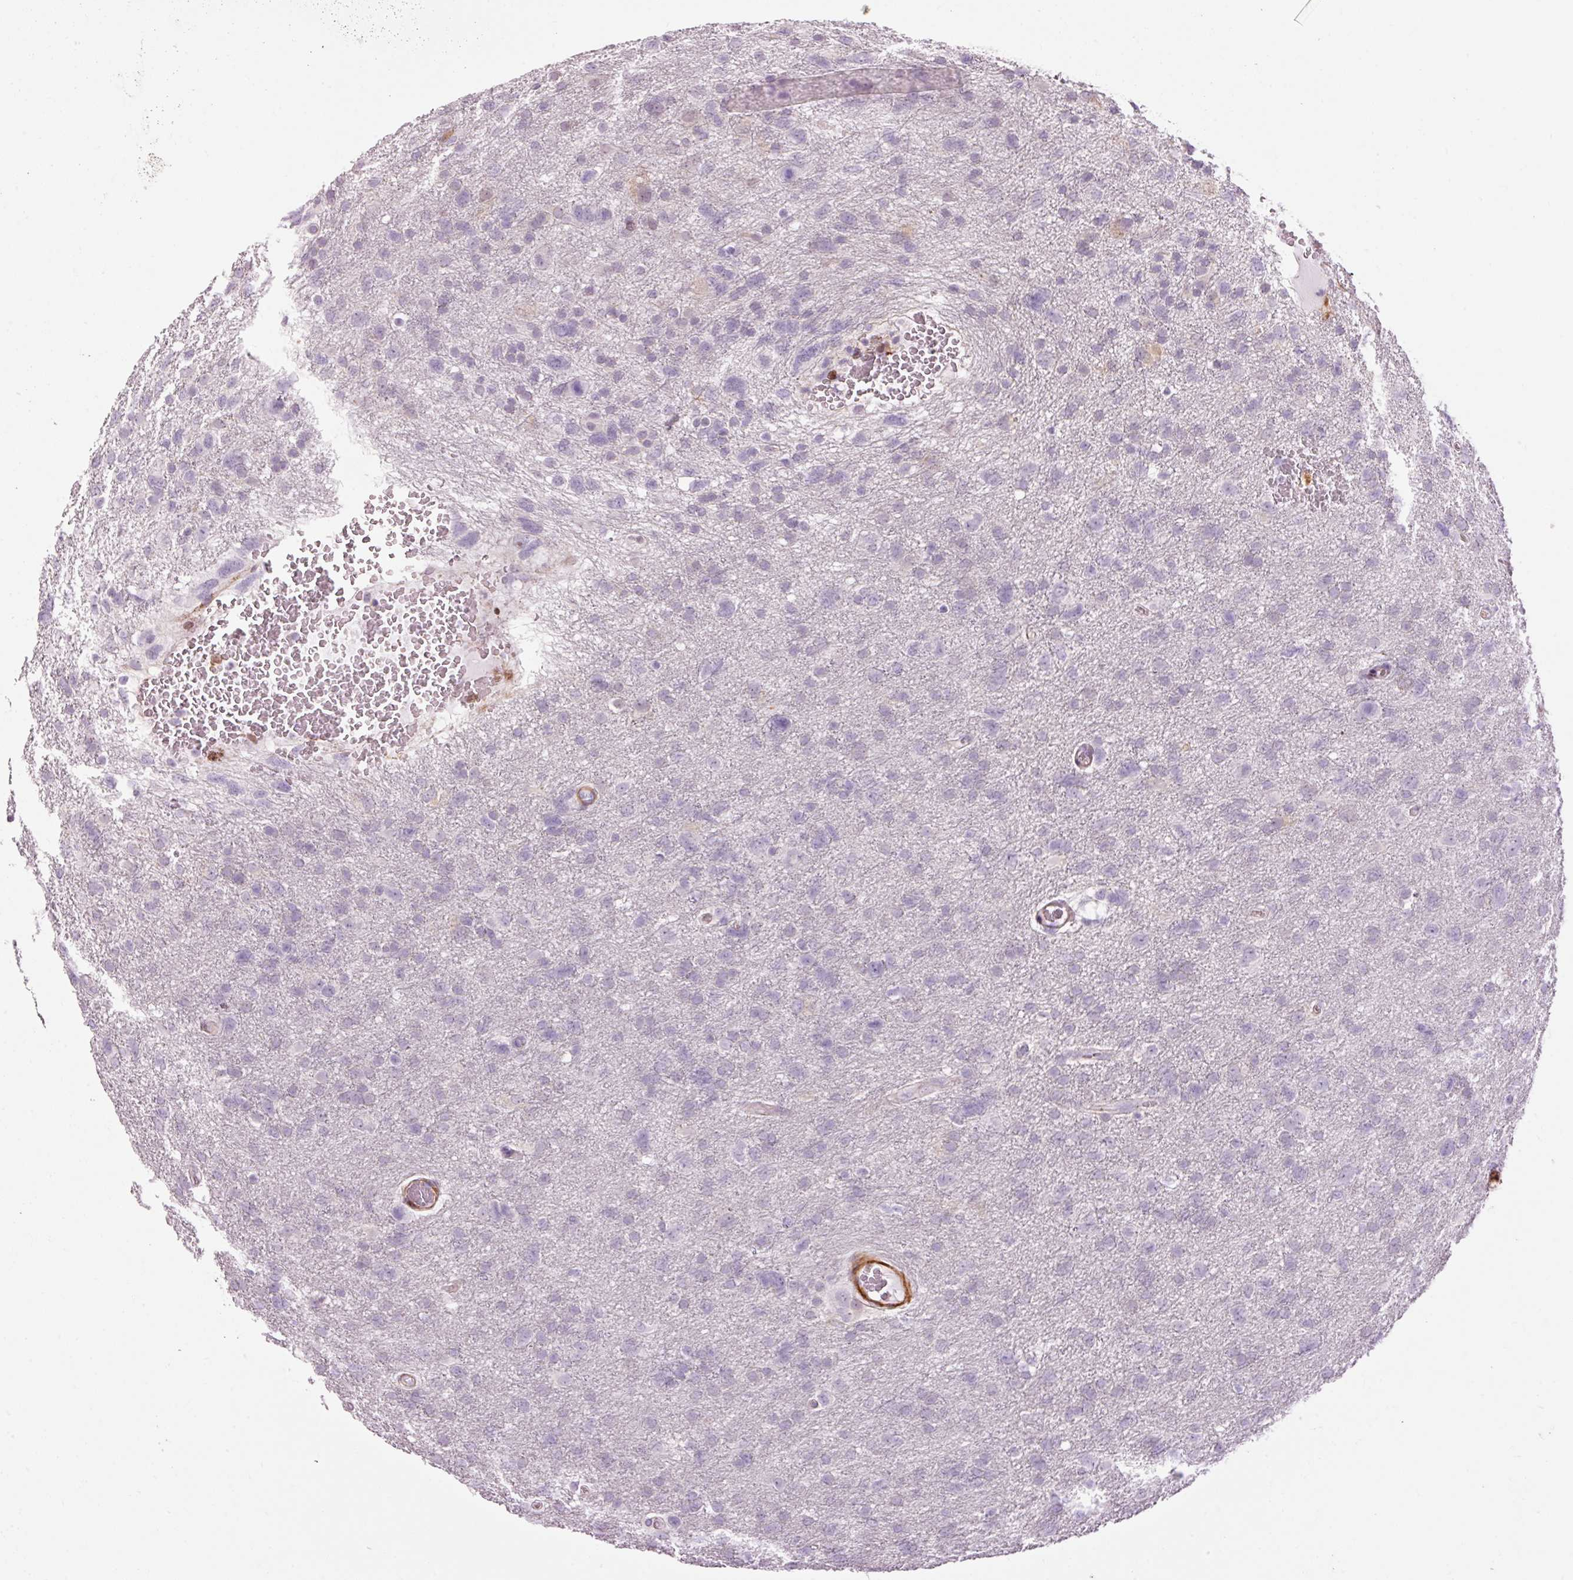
{"staining": {"intensity": "negative", "quantity": "none", "location": "none"}, "tissue": "glioma", "cell_type": "Tumor cells", "image_type": "cancer", "snomed": [{"axis": "morphology", "description": "Glioma, malignant, High grade"}, {"axis": "topography", "description": "Brain"}], "caption": "This photomicrograph is of glioma stained with immunohistochemistry (IHC) to label a protein in brown with the nuclei are counter-stained blue. There is no expression in tumor cells.", "gene": "ANKRD20A1", "patient": {"sex": "male", "age": 61}}